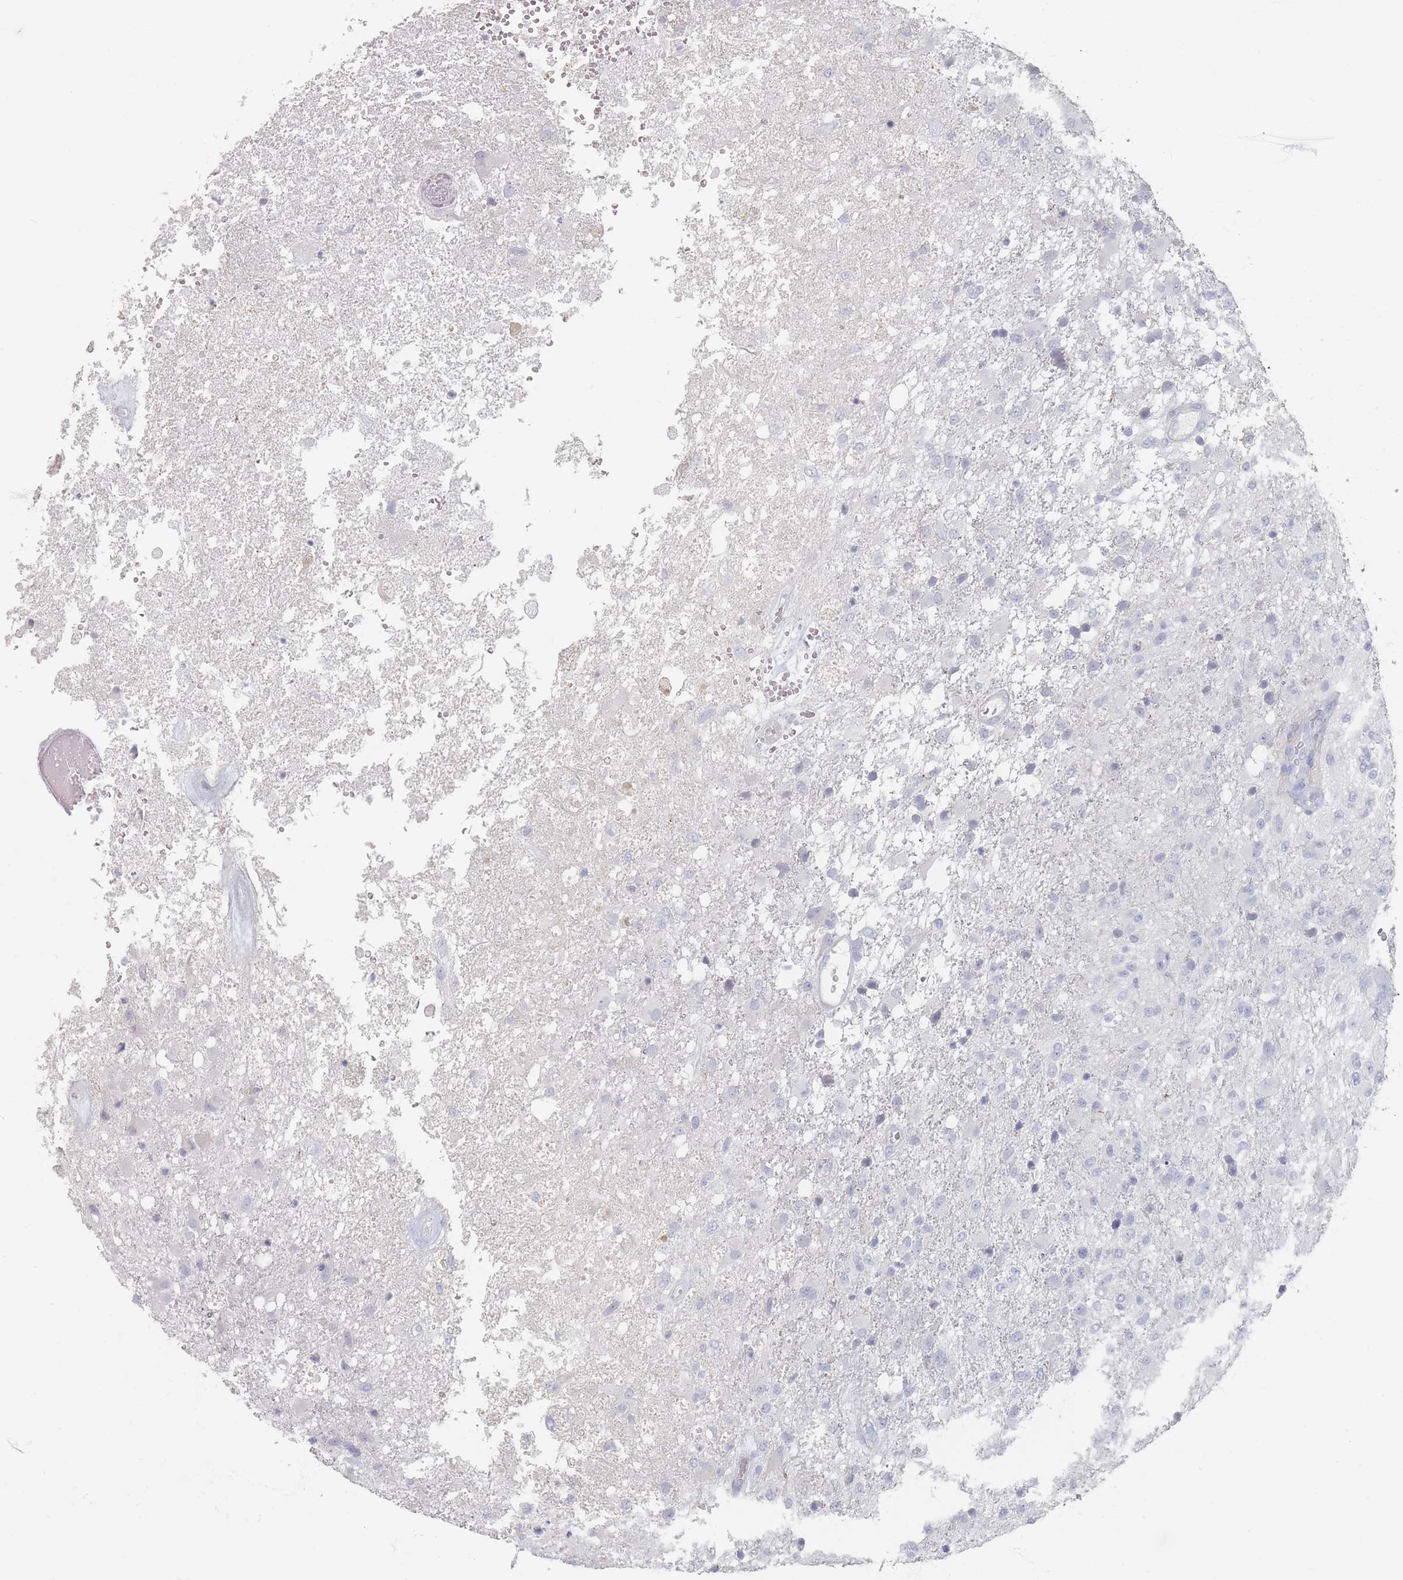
{"staining": {"intensity": "negative", "quantity": "none", "location": "none"}, "tissue": "glioma", "cell_type": "Tumor cells", "image_type": "cancer", "snomed": [{"axis": "morphology", "description": "Glioma, malignant, High grade"}, {"axis": "topography", "description": "Brain"}], "caption": "Glioma was stained to show a protein in brown. There is no significant positivity in tumor cells. The staining is performed using DAB brown chromogen with nuclei counter-stained in using hematoxylin.", "gene": "CD37", "patient": {"sex": "female", "age": 74}}